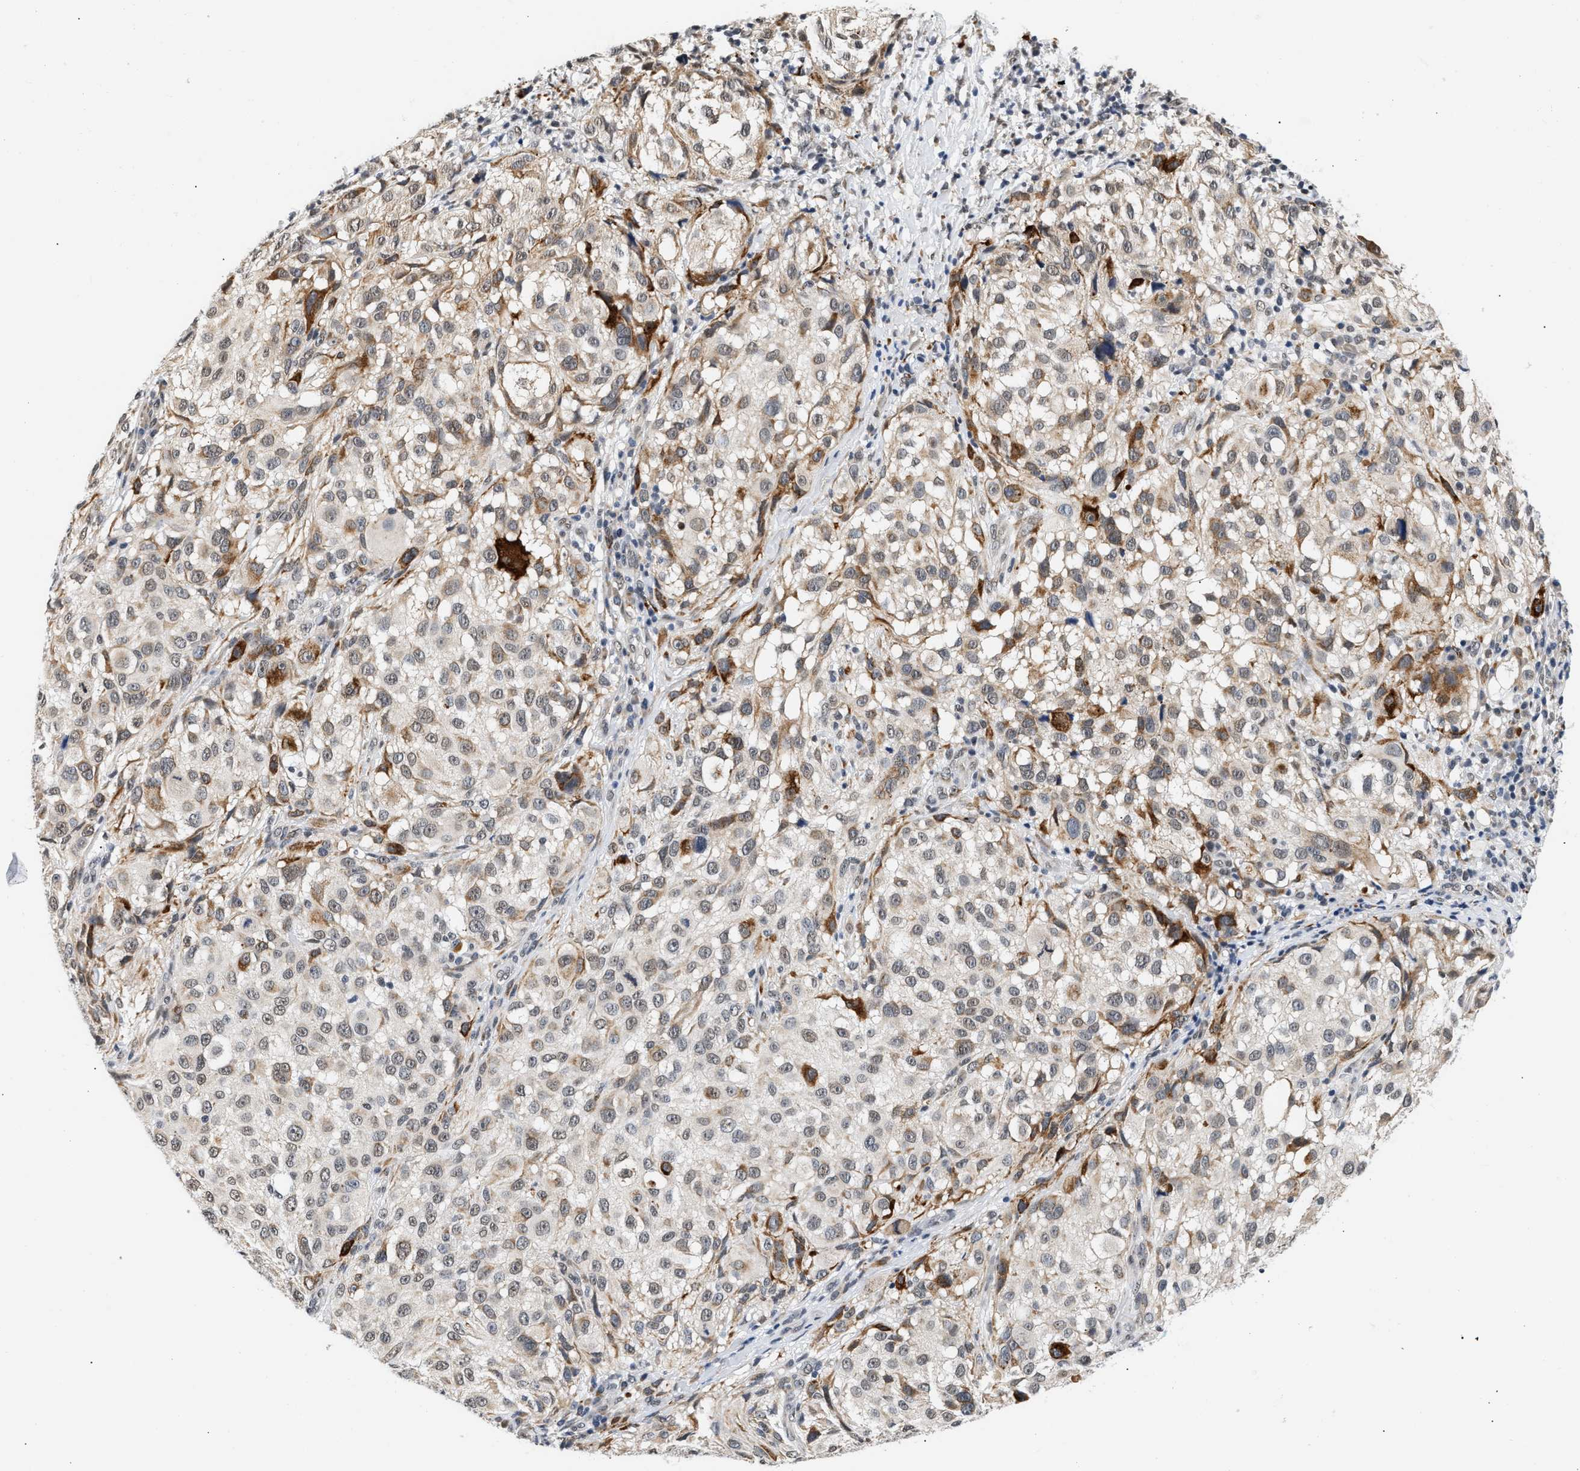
{"staining": {"intensity": "weak", "quantity": "25%-75%", "location": "cytoplasmic/membranous,nuclear"}, "tissue": "melanoma", "cell_type": "Tumor cells", "image_type": "cancer", "snomed": [{"axis": "morphology", "description": "Necrosis, NOS"}, {"axis": "morphology", "description": "Malignant melanoma, NOS"}, {"axis": "topography", "description": "Skin"}], "caption": "Malignant melanoma stained with a brown dye demonstrates weak cytoplasmic/membranous and nuclear positive staining in approximately 25%-75% of tumor cells.", "gene": "THOC1", "patient": {"sex": "female", "age": 87}}